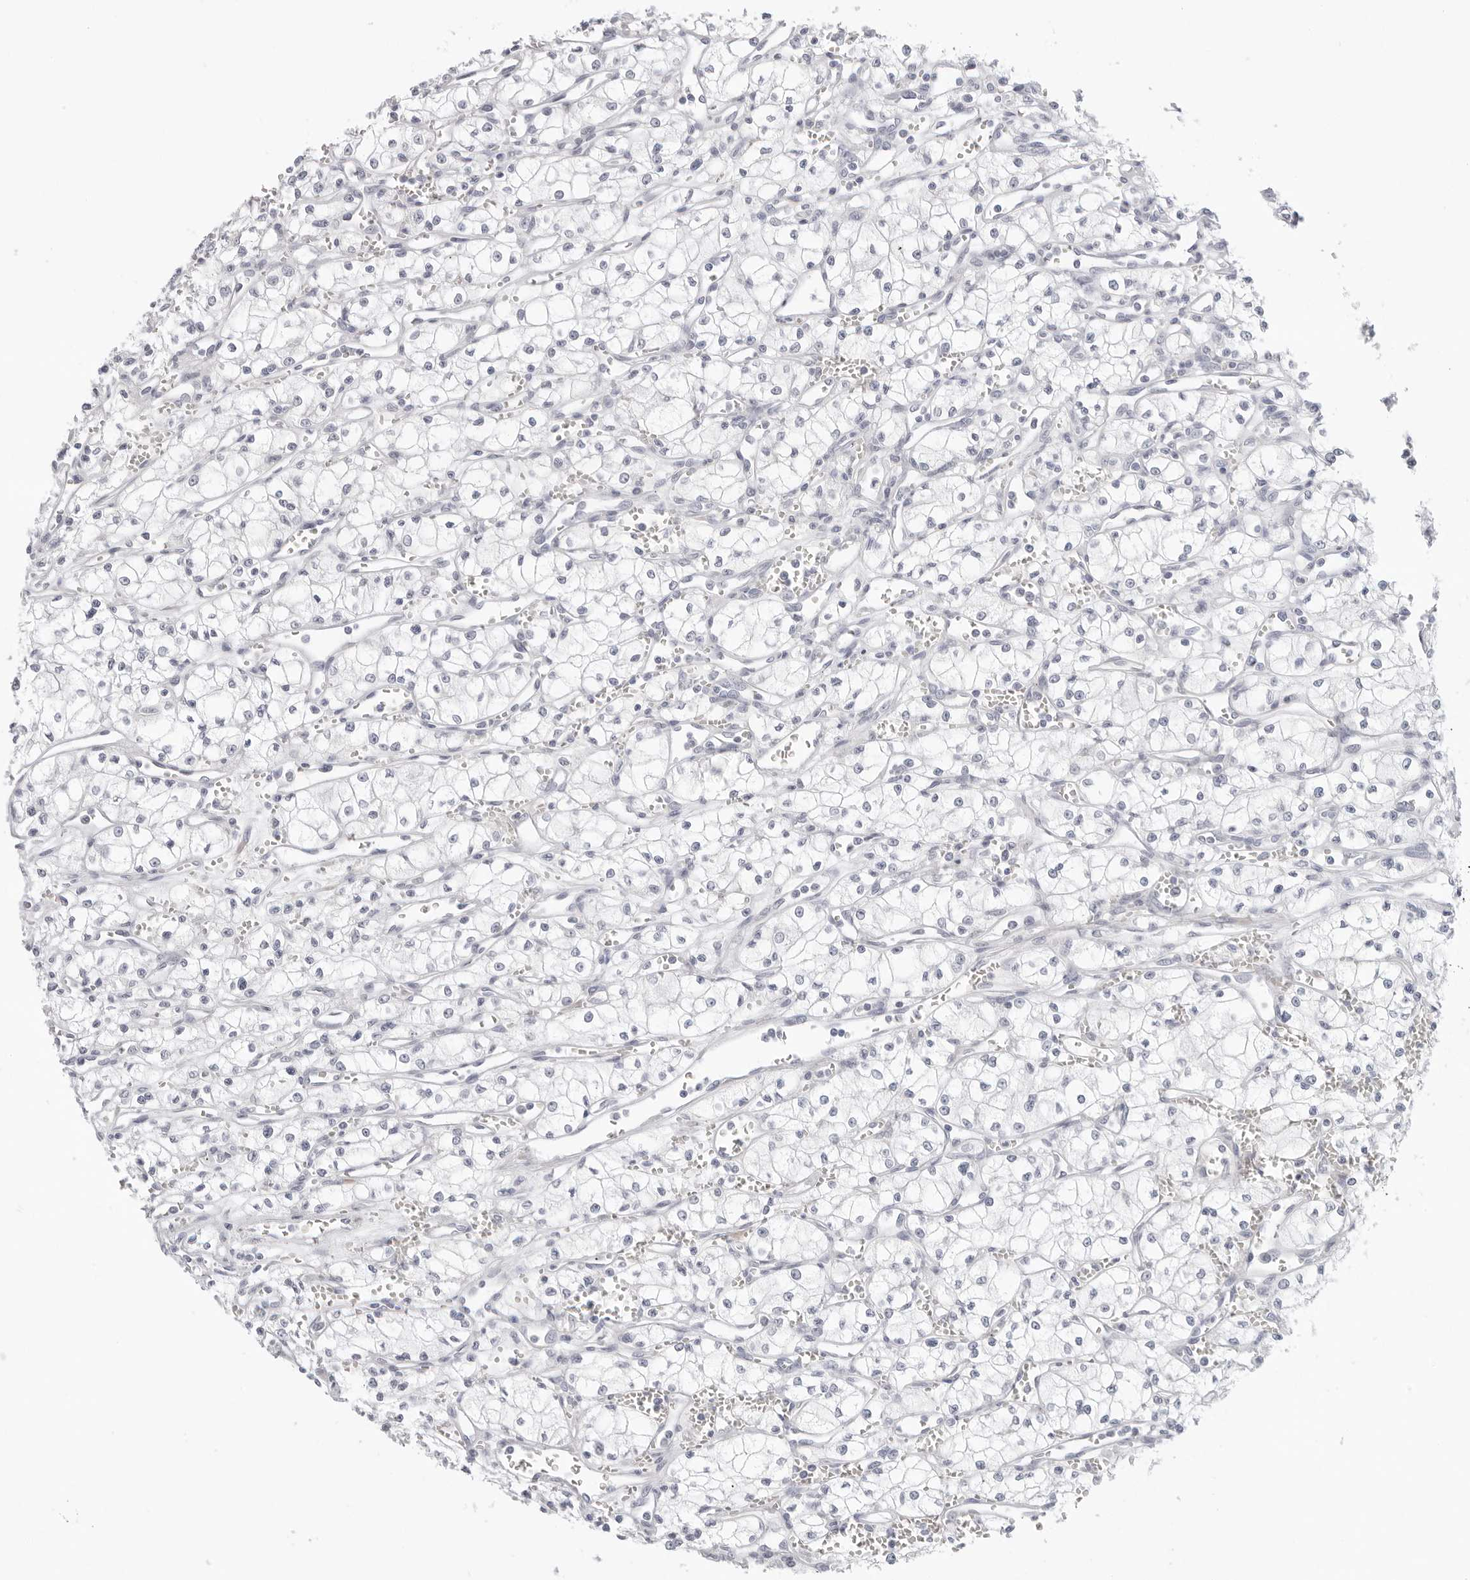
{"staining": {"intensity": "negative", "quantity": "none", "location": "none"}, "tissue": "renal cancer", "cell_type": "Tumor cells", "image_type": "cancer", "snomed": [{"axis": "morphology", "description": "Adenocarcinoma, NOS"}, {"axis": "topography", "description": "Kidney"}], "caption": "Renal cancer (adenocarcinoma) was stained to show a protein in brown. There is no significant staining in tumor cells. Nuclei are stained in blue.", "gene": "EDN2", "patient": {"sex": "male", "age": 59}}